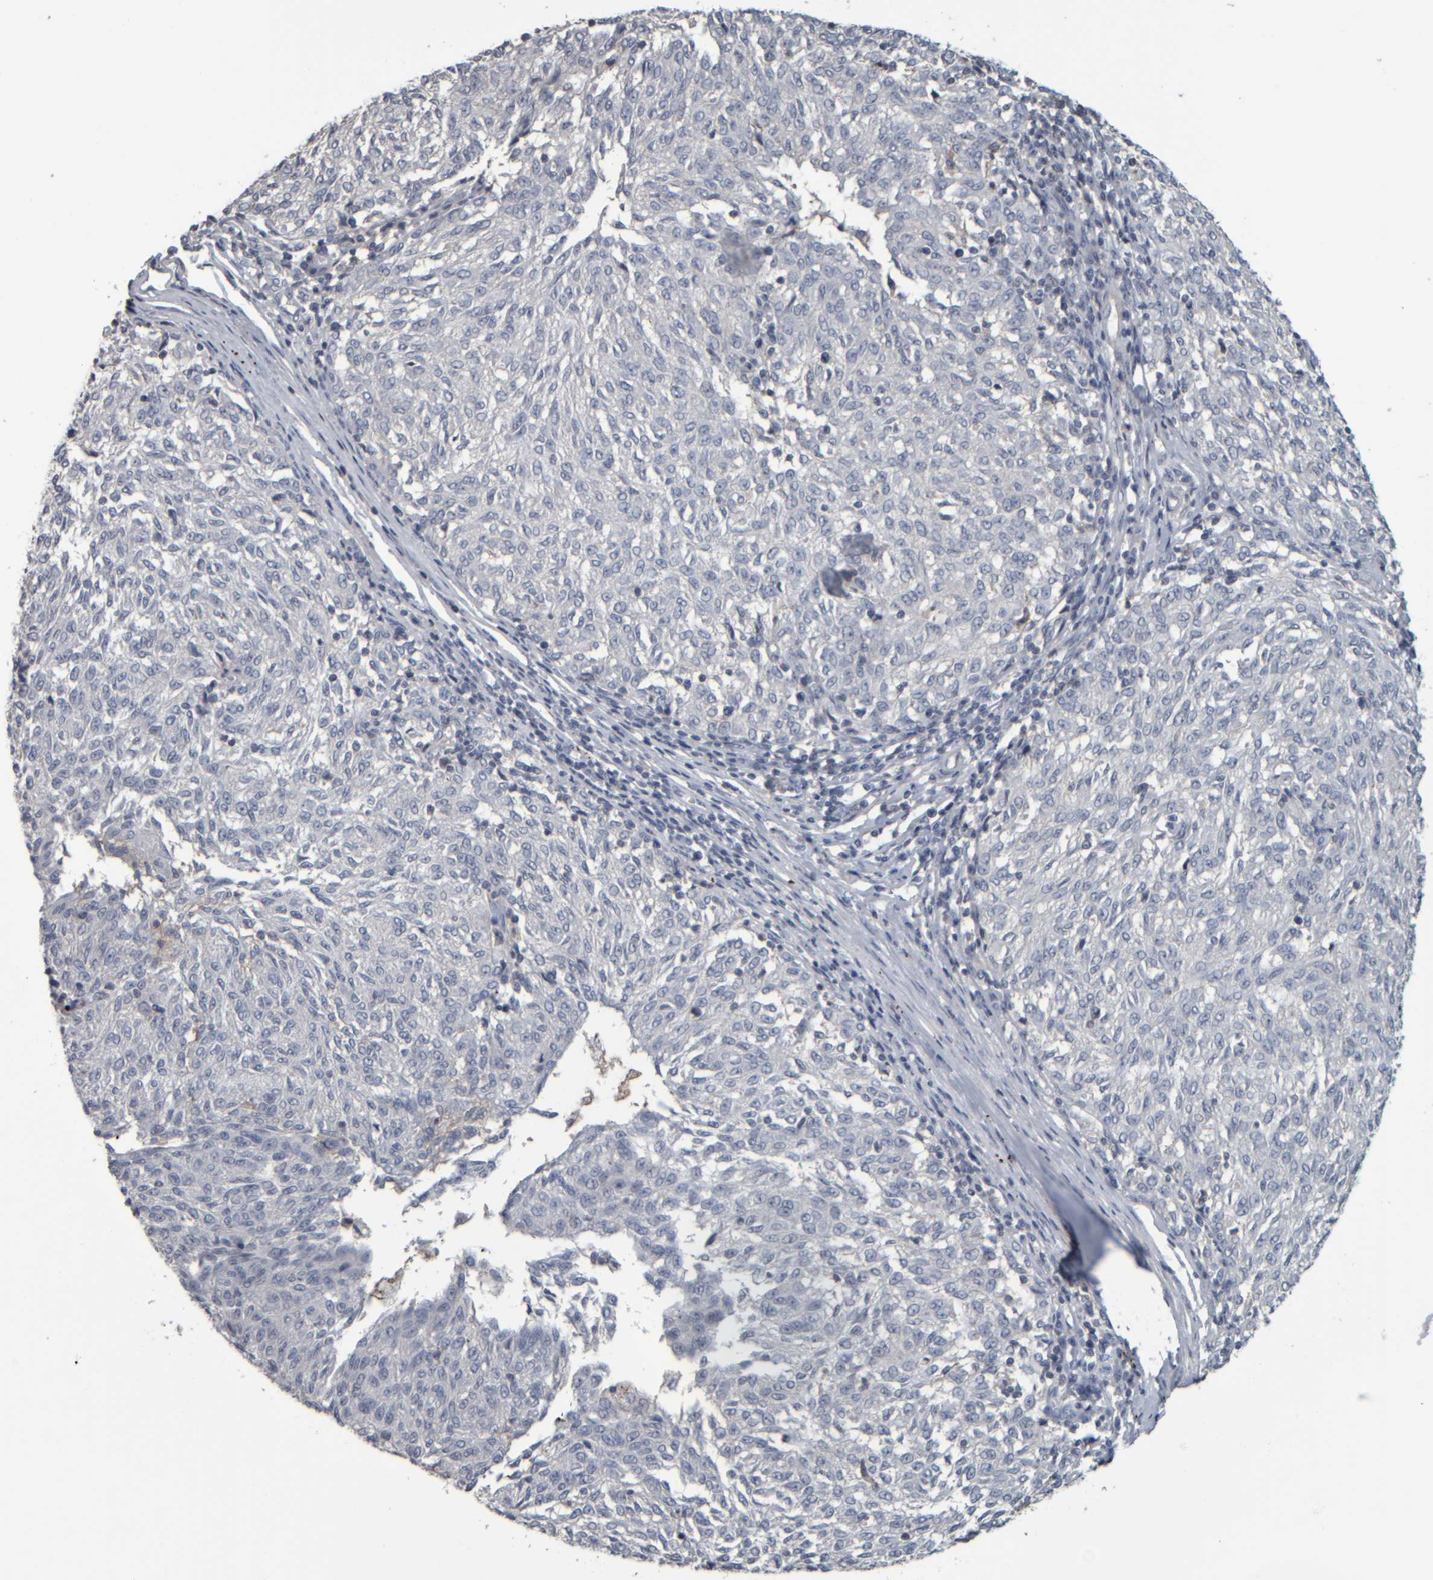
{"staining": {"intensity": "negative", "quantity": "none", "location": "none"}, "tissue": "melanoma", "cell_type": "Tumor cells", "image_type": "cancer", "snomed": [{"axis": "morphology", "description": "Malignant melanoma, NOS"}, {"axis": "topography", "description": "Skin"}], "caption": "Immunohistochemistry image of human malignant melanoma stained for a protein (brown), which reveals no staining in tumor cells.", "gene": "CAVIN4", "patient": {"sex": "female", "age": 72}}